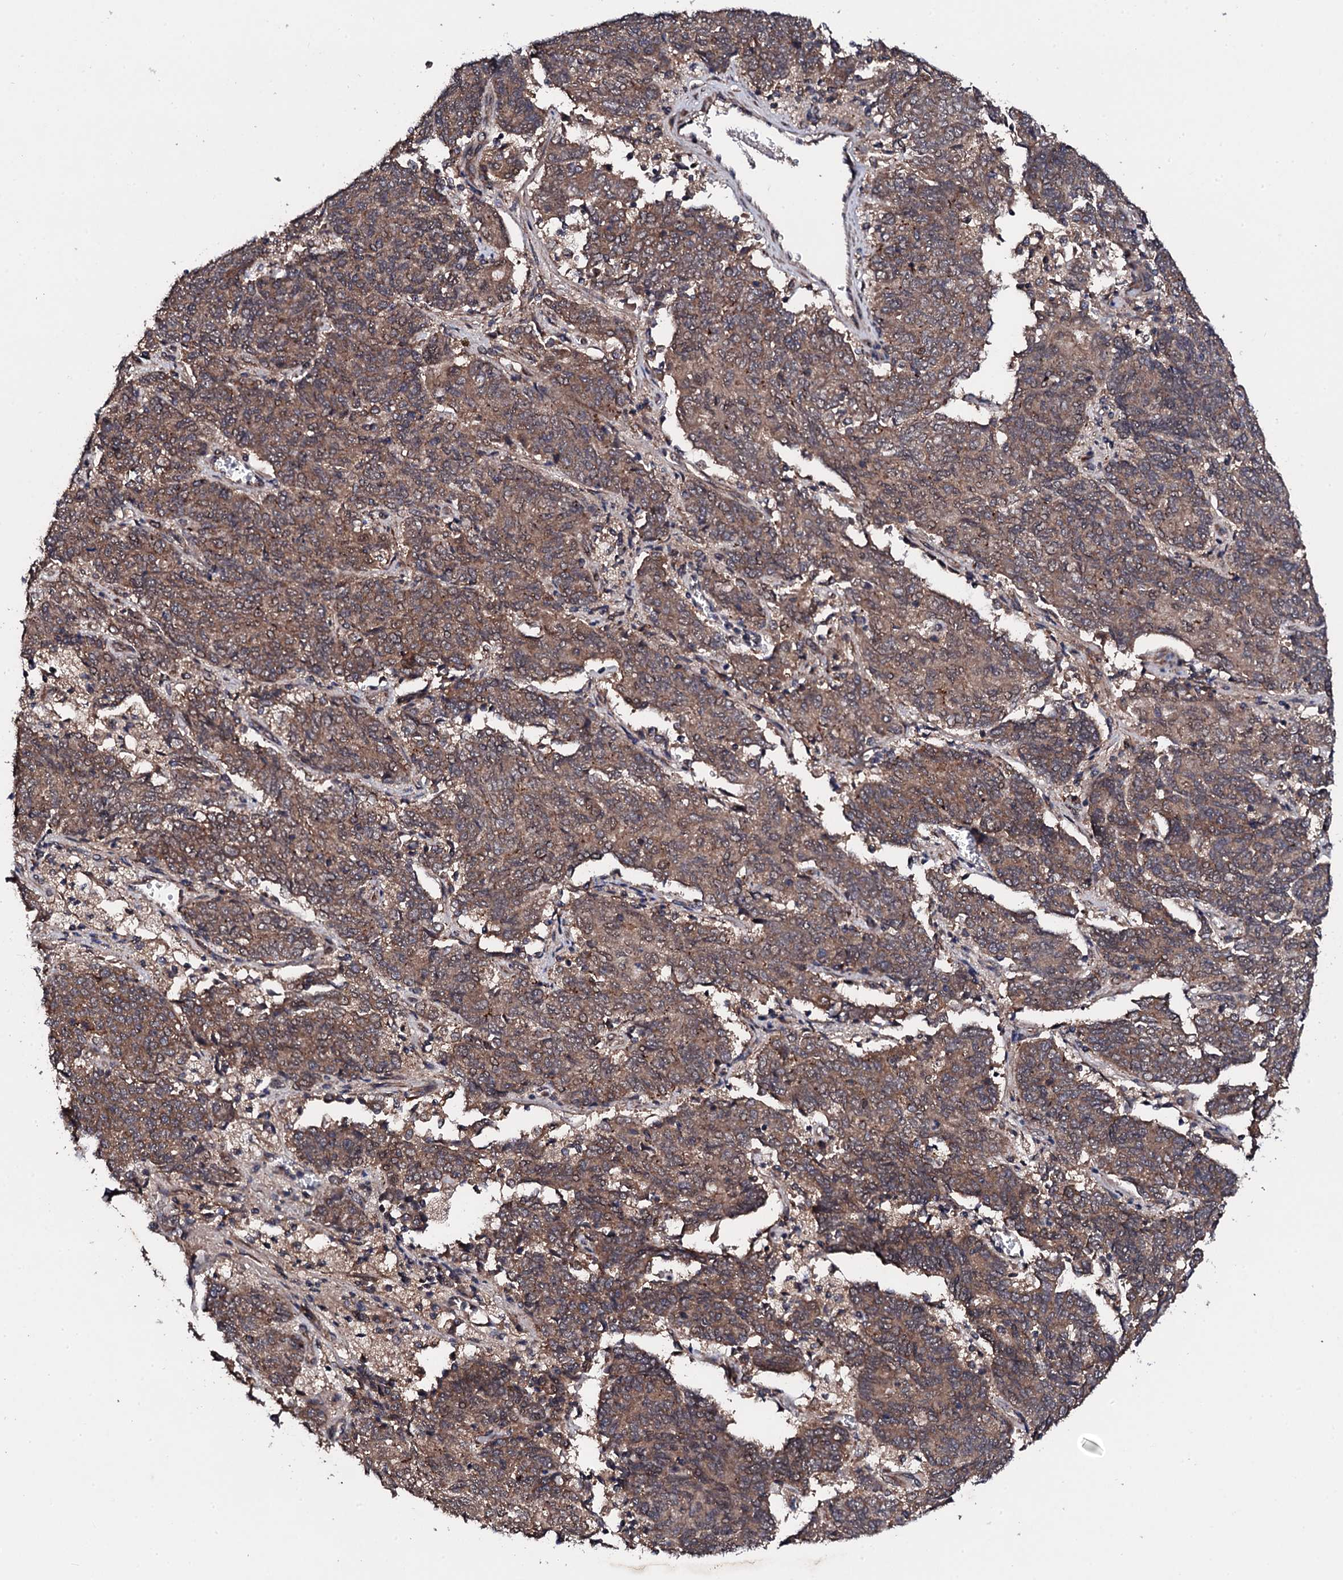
{"staining": {"intensity": "moderate", "quantity": ">75%", "location": "cytoplasmic/membranous"}, "tissue": "endometrial cancer", "cell_type": "Tumor cells", "image_type": "cancer", "snomed": [{"axis": "morphology", "description": "Adenocarcinoma, NOS"}, {"axis": "topography", "description": "Endometrium"}], "caption": "Human adenocarcinoma (endometrial) stained with a protein marker demonstrates moderate staining in tumor cells.", "gene": "IP6K1", "patient": {"sex": "female", "age": 80}}